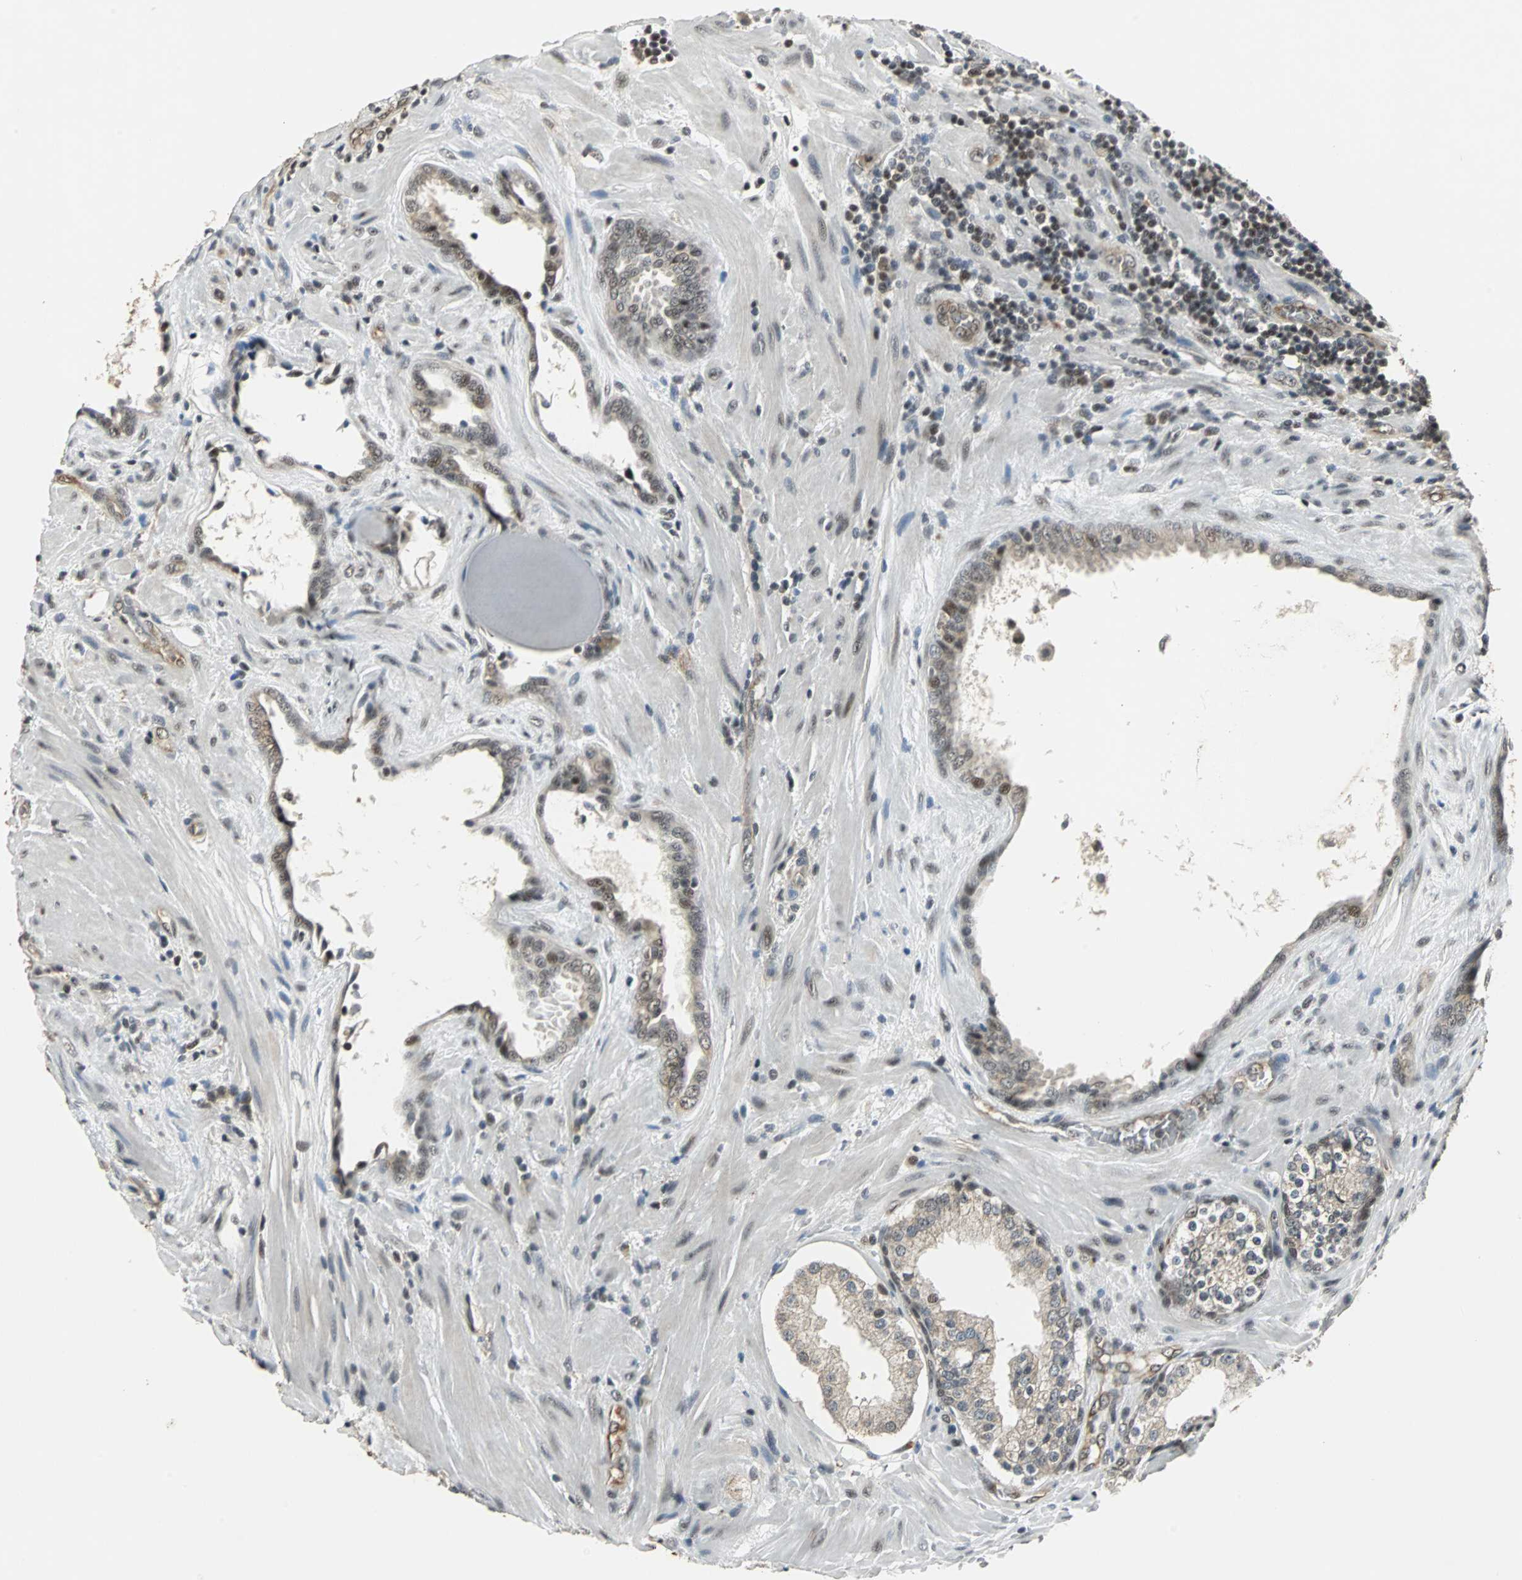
{"staining": {"intensity": "moderate", "quantity": "25%-75%", "location": "cytoplasmic/membranous,nuclear"}, "tissue": "prostate cancer", "cell_type": "Tumor cells", "image_type": "cancer", "snomed": [{"axis": "morphology", "description": "Adenocarcinoma, High grade"}, {"axis": "topography", "description": "Prostate"}], "caption": "A brown stain highlights moderate cytoplasmic/membranous and nuclear expression of a protein in human prostate high-grade adenocarcinoma tumor cells. Using DAB (3,3'-diaminobenzidine) (brown) and hematoxylin (blue) stains, captured at high magnification using brightfield microscopy.", "gene": "MED4", "patient": {"sex": "male", "age": 68}}